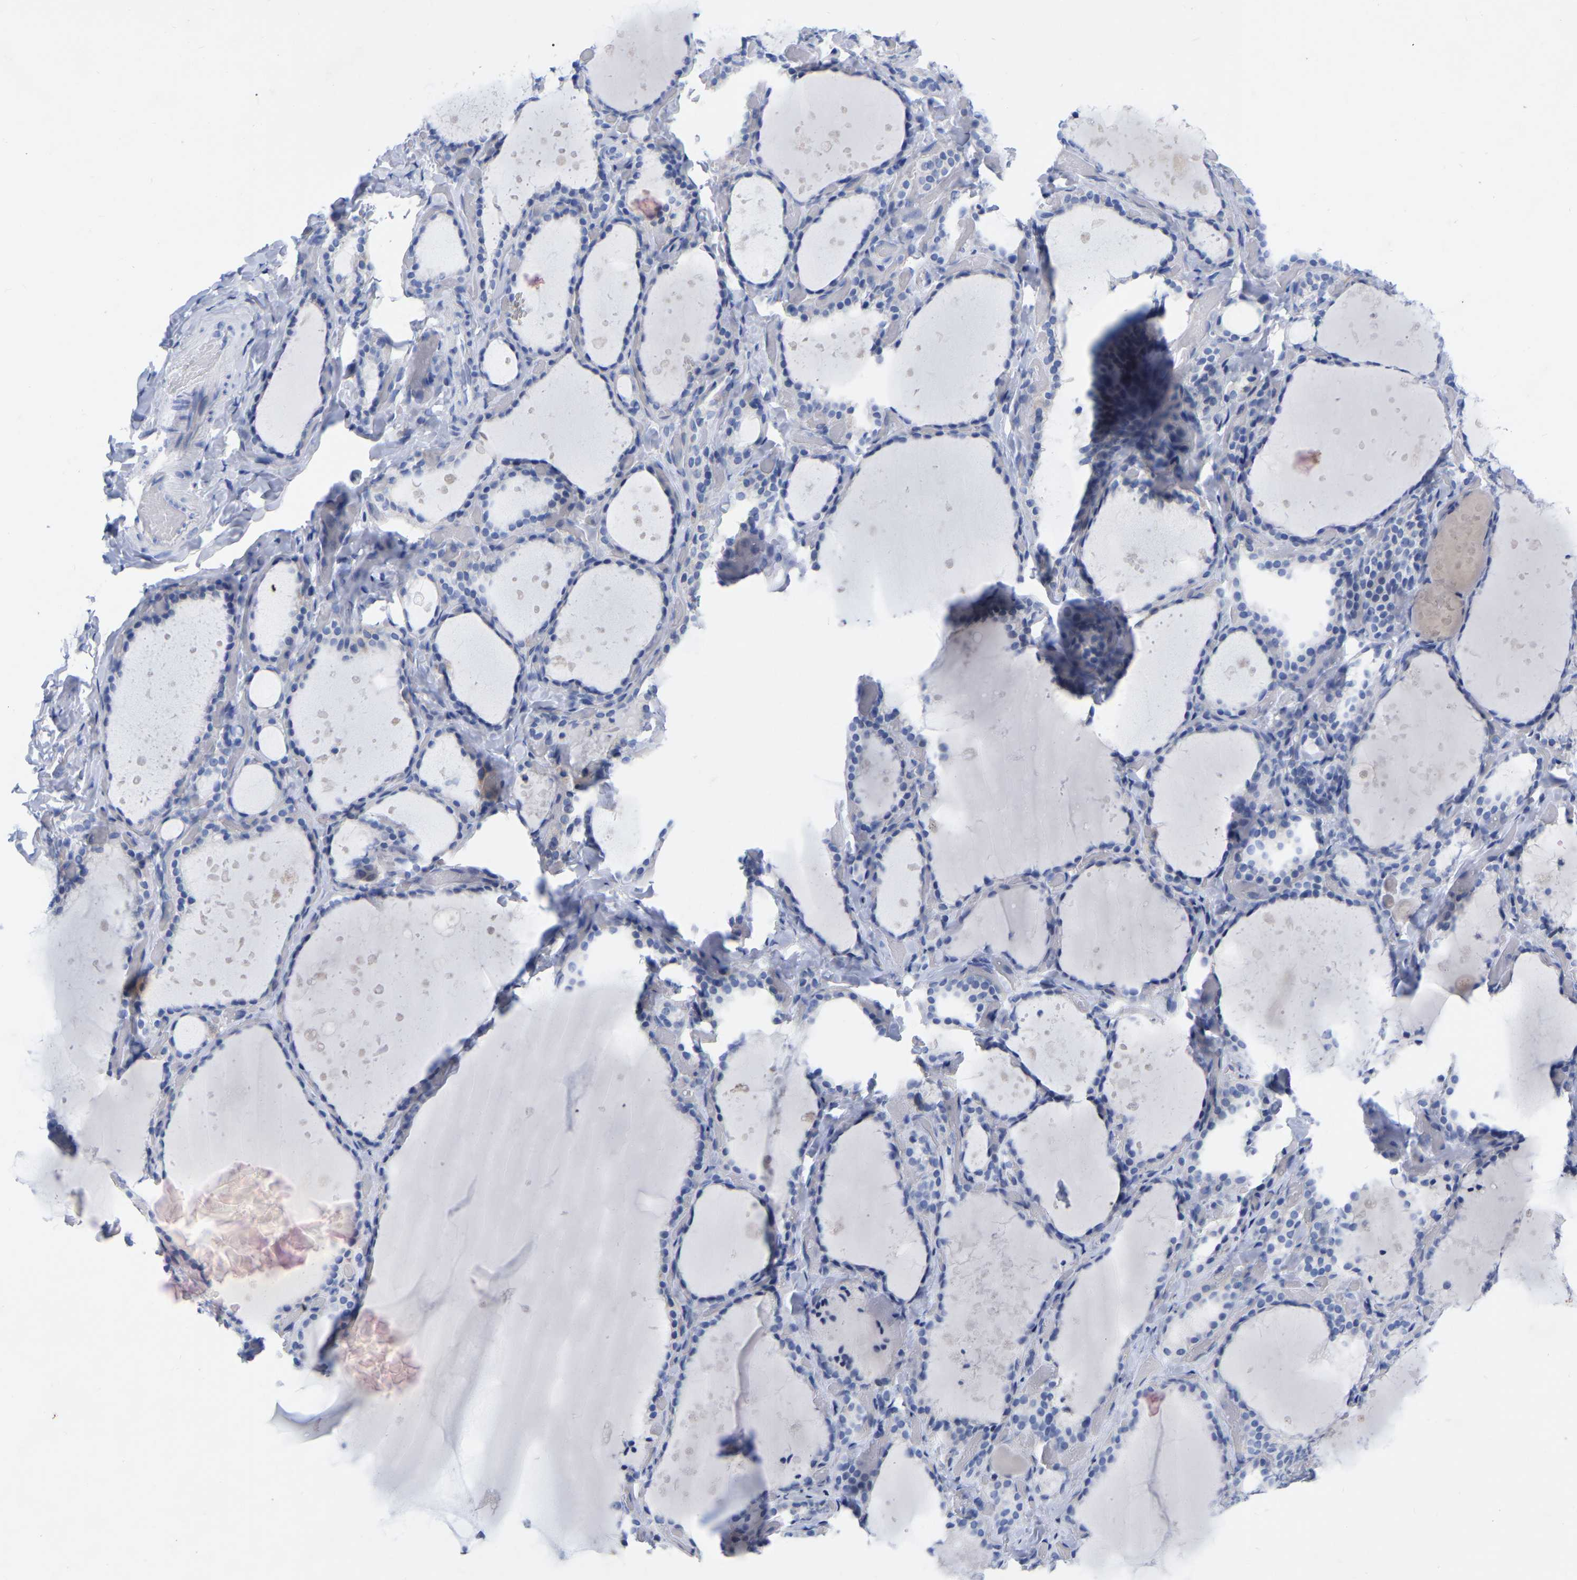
{"staining": {"intensity": "negative", "quantity": "none", "location": "none"}, "tissue": "thyroid gland", "cell_type": "Glandular cells", "image_type": "normal", "snomed": [{"axis": "morphology", "description": "Normal tissue, NOS"}, {"axis": "topography", "description": "Thyroid gland"}], "caption": "A histopathology image of human thyroid gland is negative for staining in glandular cells. Nuclei are stained in blue.", "gene": "ZNF629", "patient": {"sex": "female", "age": 44}}